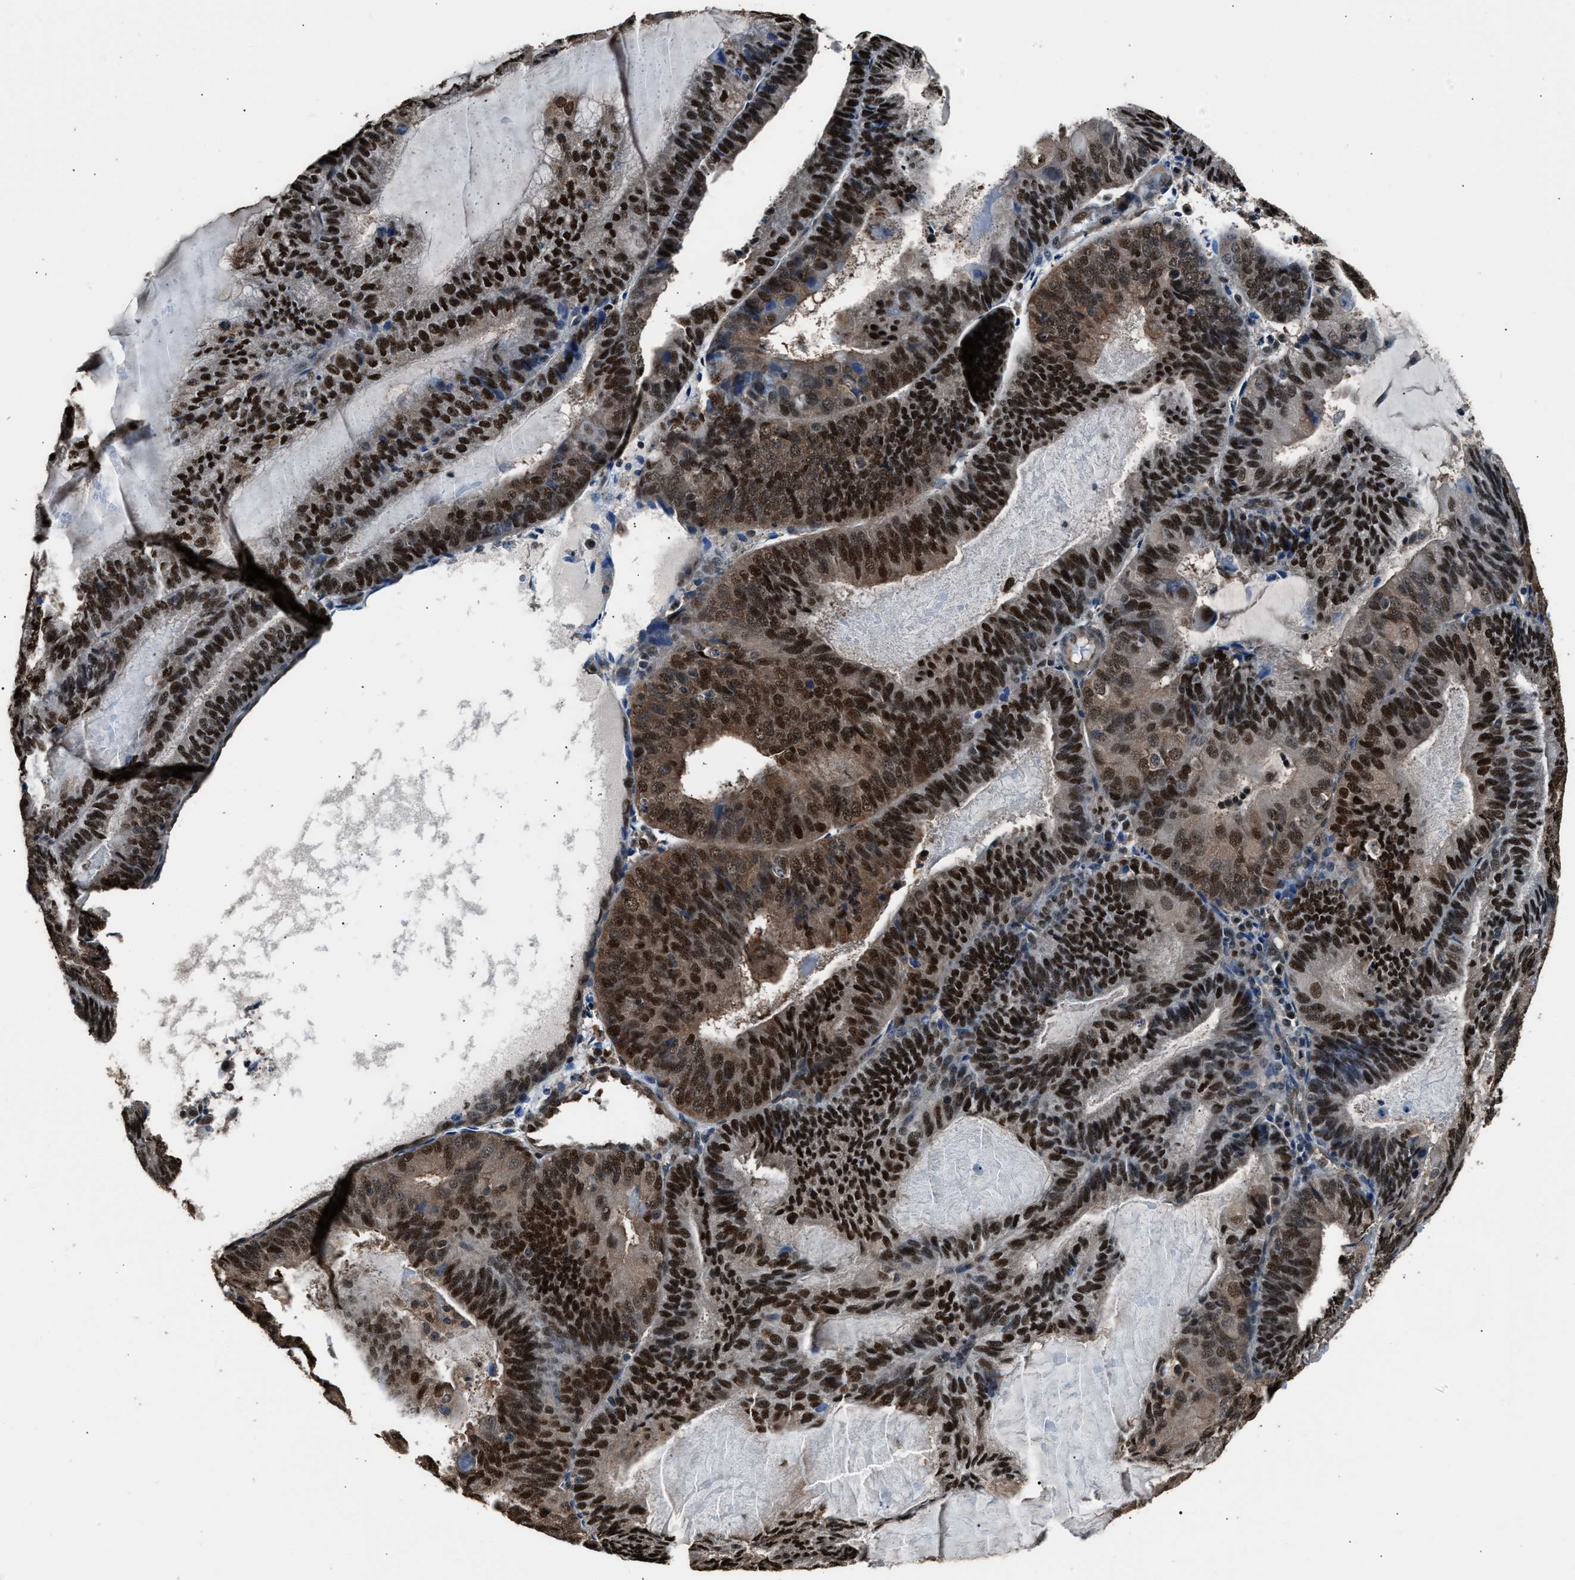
{"staining": {"intensity": "strong", "quantity": ">75%", "location": "cytoplasmic/membranous,nuclear"}, "tissue": "endometrial cancer", "cell_type": "Tumor cells", "image_type": "cancer", "snomed": [{"axis": "morphology", "description": "Adenocarcinoma, NOS"}, {"axis": "topography", "description": "Endometrium"}], "caption": "Tumor cells demonstrate high levels of strong cytoplasmic/membranous and nuclear expression in about >75% of cells in endometrial cancer (adenocarcinoma).", "gene": "DFFA", "patient": {"sex": "female", "age": 81}}